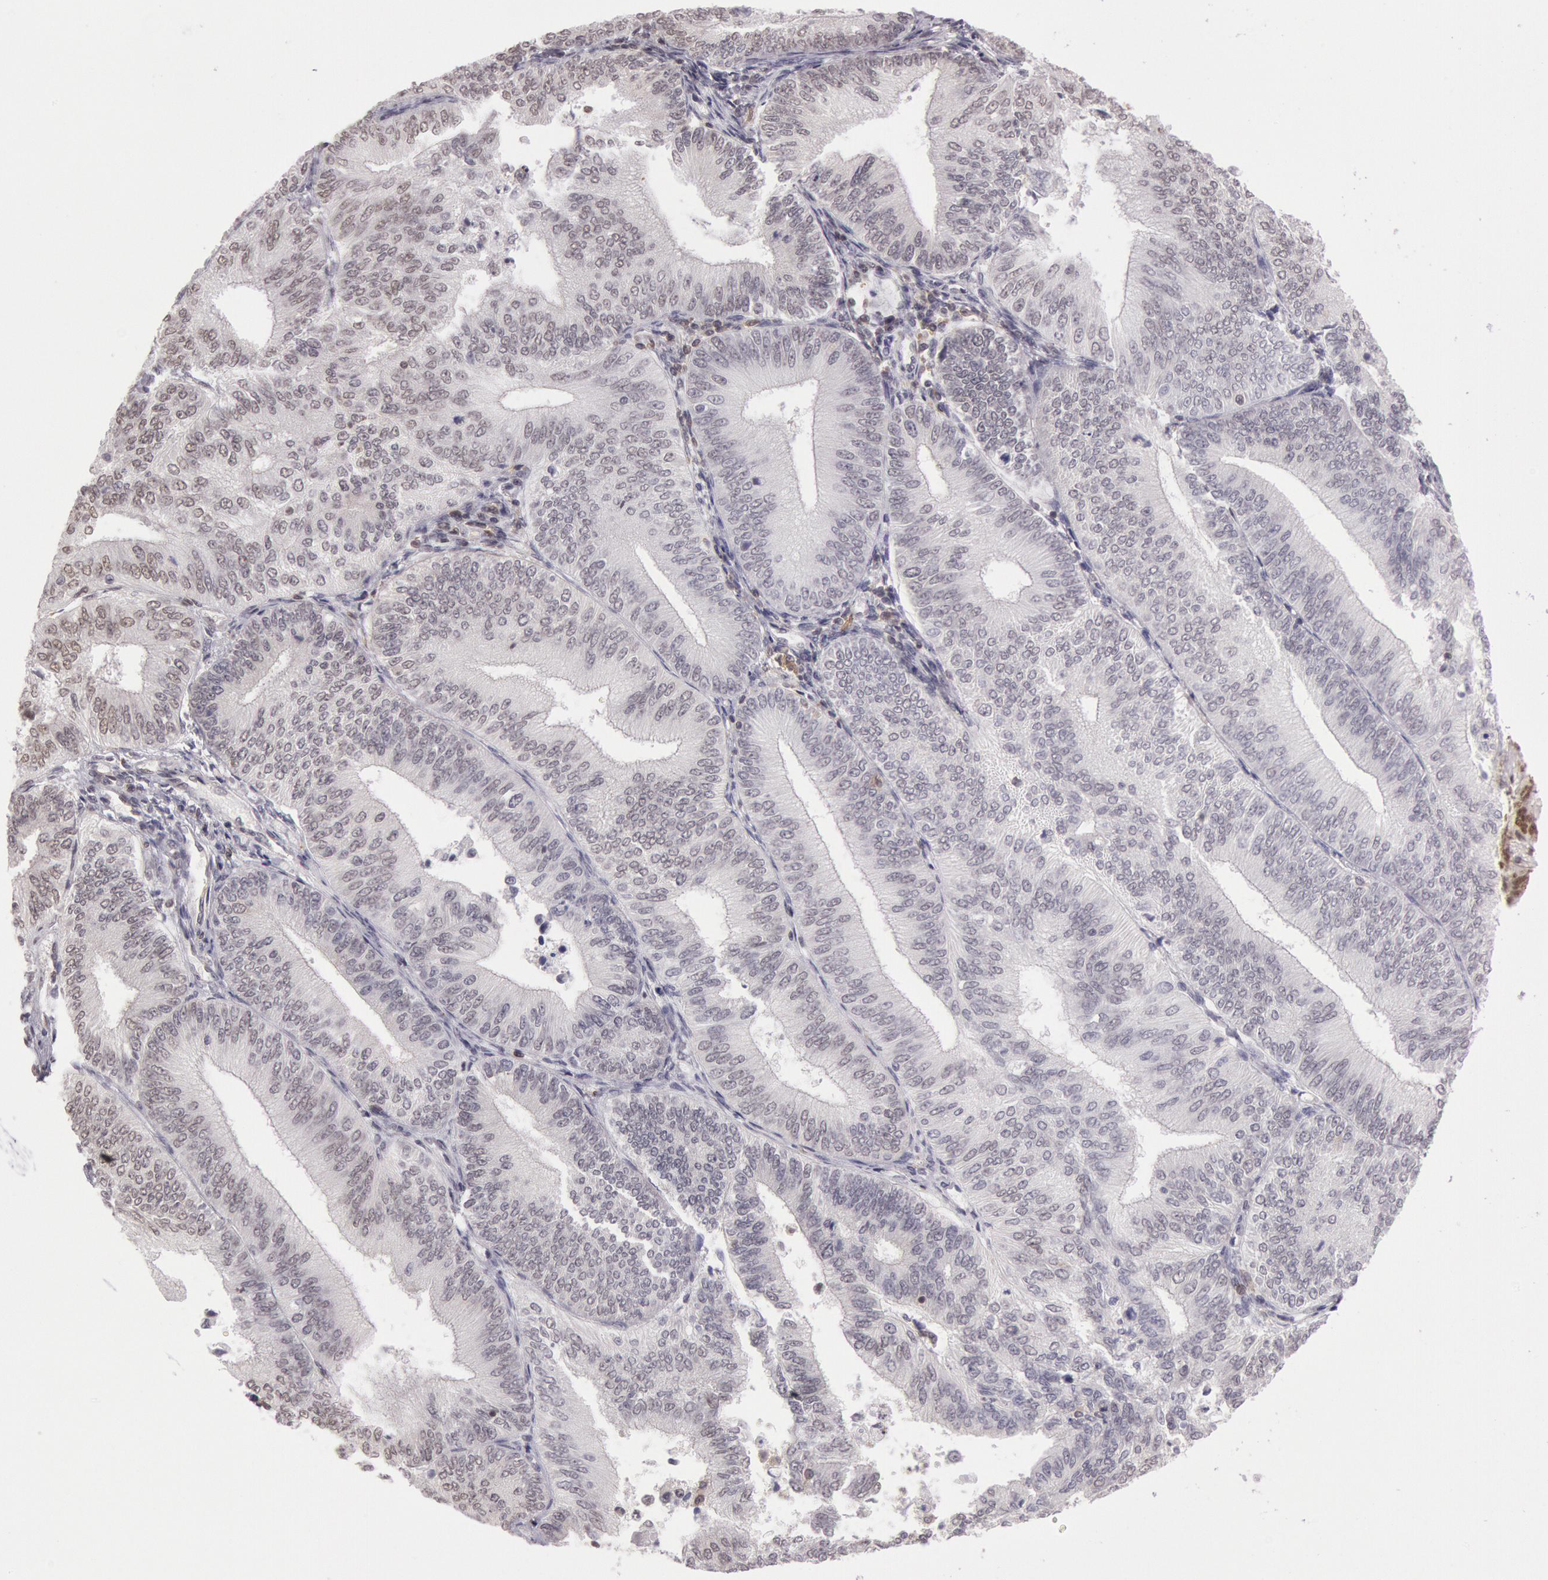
{"staining": {"intensity": "weak", "quantity": ">75%", "location": "nuclear"}, "tissue": "endometrial cancer", "cell_type": "Tumor cells", "image_type": "cancer", "snomed": [{"axis": "morphology", "description": "Adenocarcinoma, NOS"}, {"axis": "topography", "description": "Endometrium"}], "caption": "Protein staining by IHC shows weak nuclear staining in about >75% of tumor cells in endometrial adenocarcinoma. (DAB = brown stain, brightfield microscopy at high magnification).", "gene": "ESS2", "patient": {"sex": "female", "age": 55}}